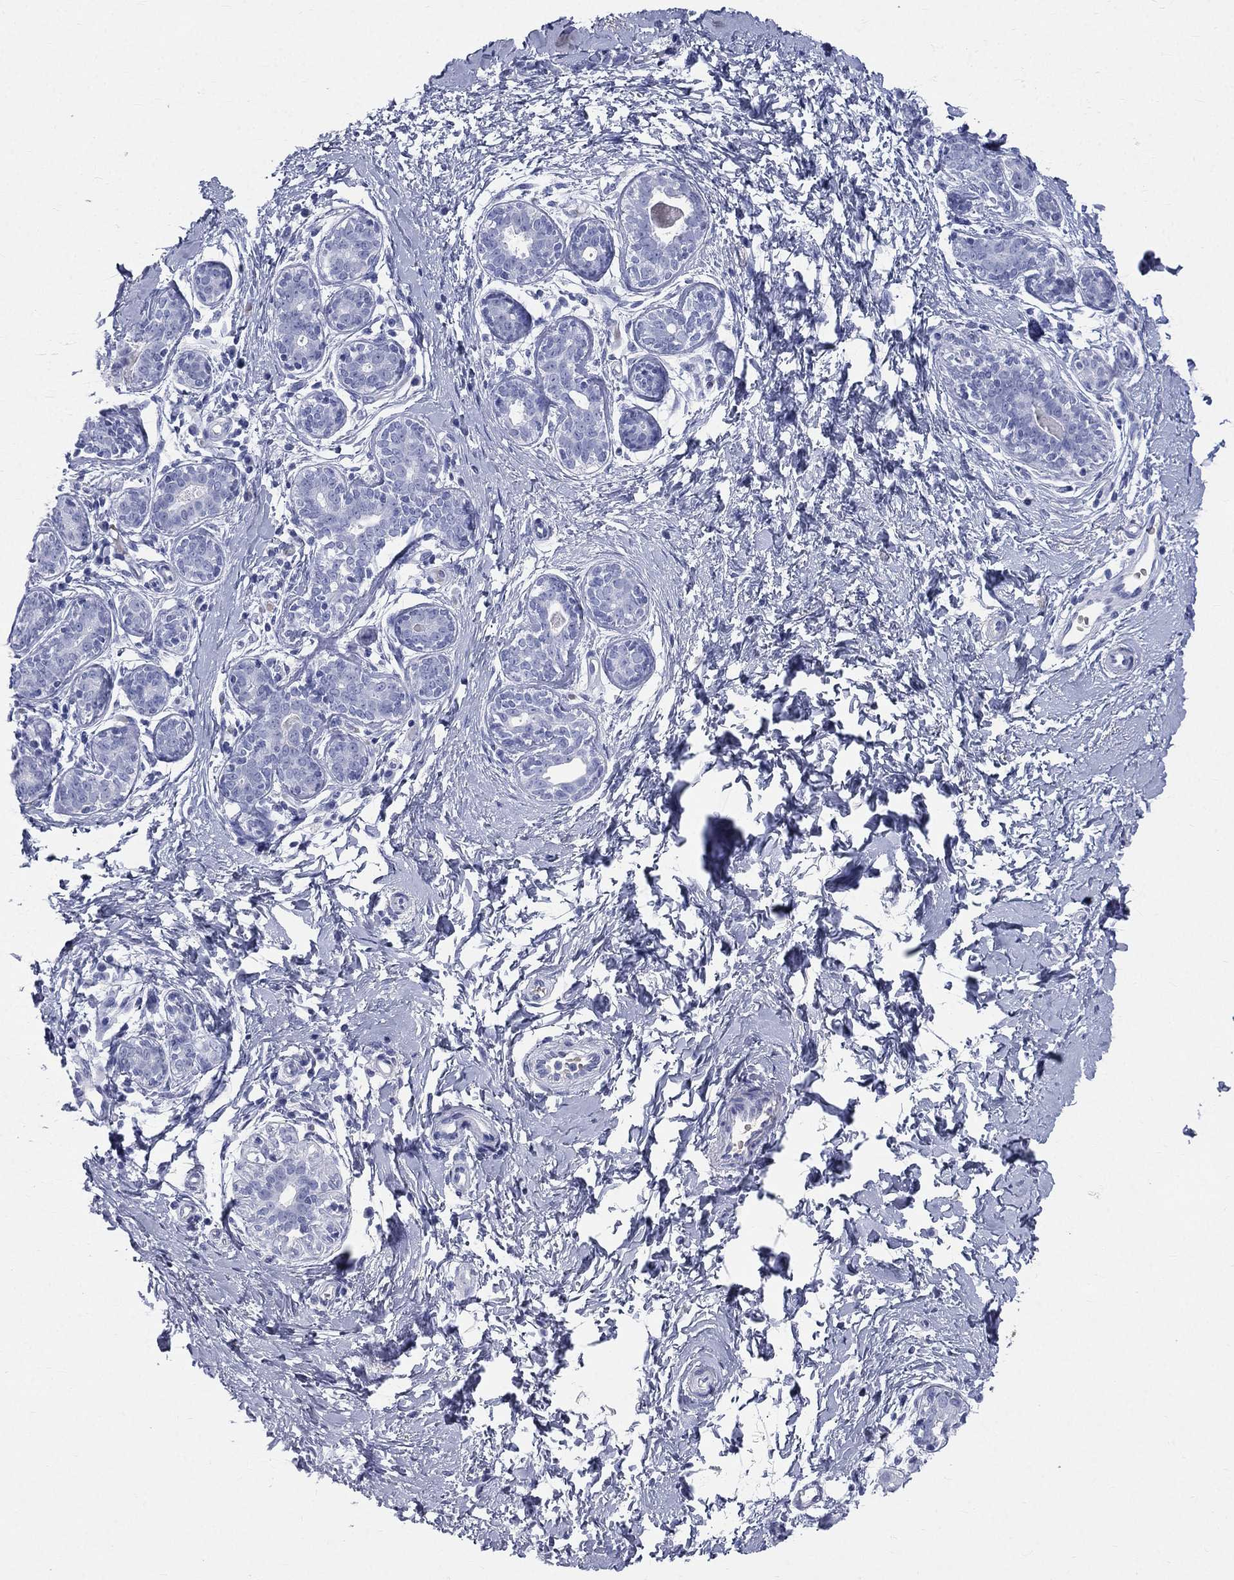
{"staining": {"intensity": "negative", "quantity": "none", "location": "none"}, "tissue": "breast", "cell_type": "Adipocytes", "image_type": "normal", "snomed": [{"axis": "morphology", "description": "Normal tissue, NOS"}, {"axis": "topography", "description": "Breast"}], "caption": "A high-resolution histopathology image shows immunohistochemistry (IHC) staining of unremarkable breast, which exhibits no significant positivity in adipocytes.", "gene": "HP", "patient": {"sex": "female", "age": 37}}